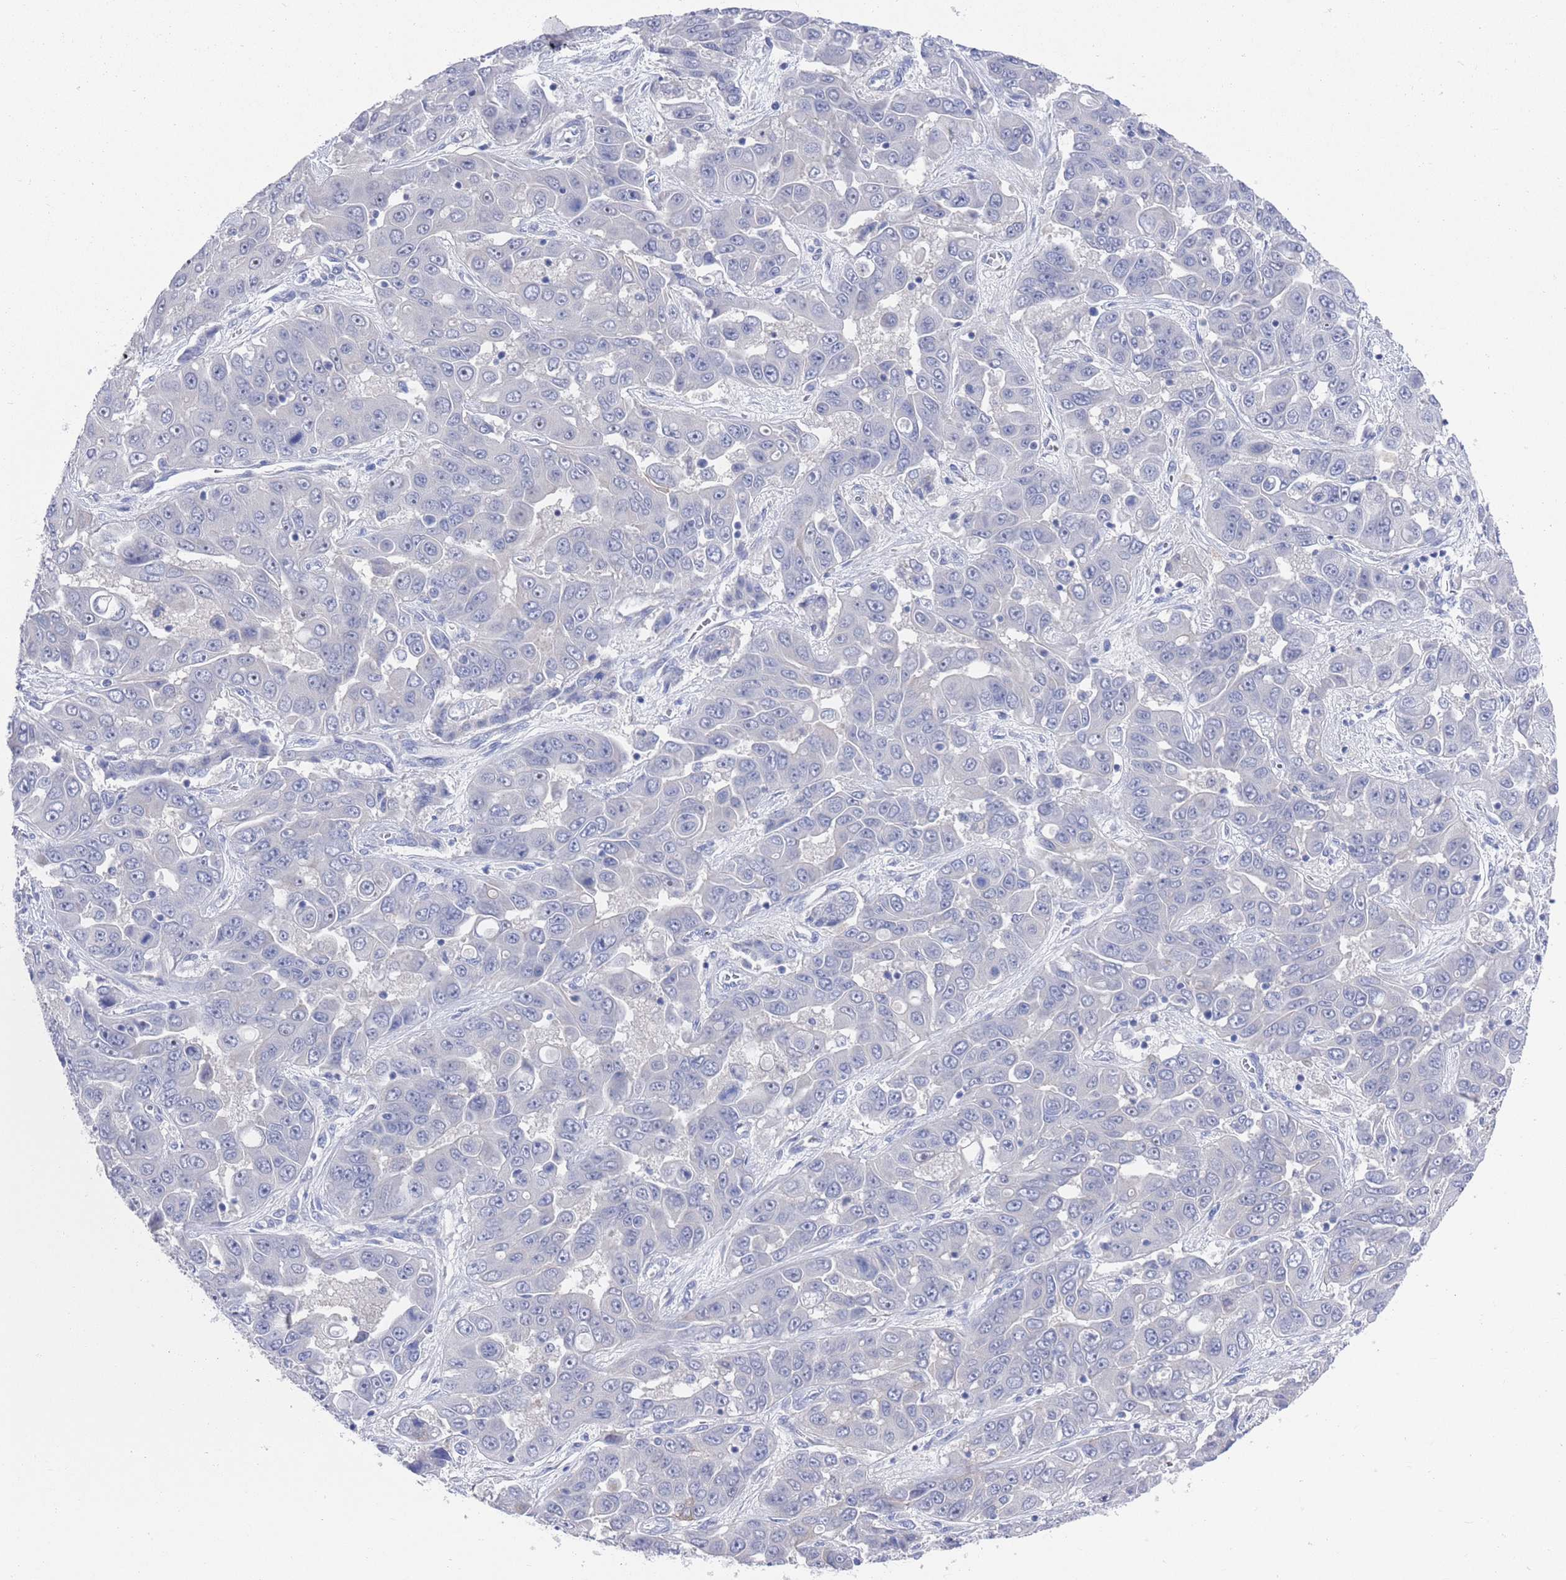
{"staining": {"intensity": "negative", "quantity": "none", "location": "none"}, "tissue": "liver cancer", "cell_type": "Tumor cells", "image_type": "cancer", "snomed": [{"axis": "morphology", "description": "Cholangiocarcinoma"}, {"axis": "topography", "description": "Liver"}], "caption": "This image is of liver cholangiocarcinoma stained with immunohistochemistry to label a protein in brown with the nuclei are counter-stained blue. There is no expression in tumor cells.", "gene": "MTMR2", "patient": {"sex": "female", "age": 52}}